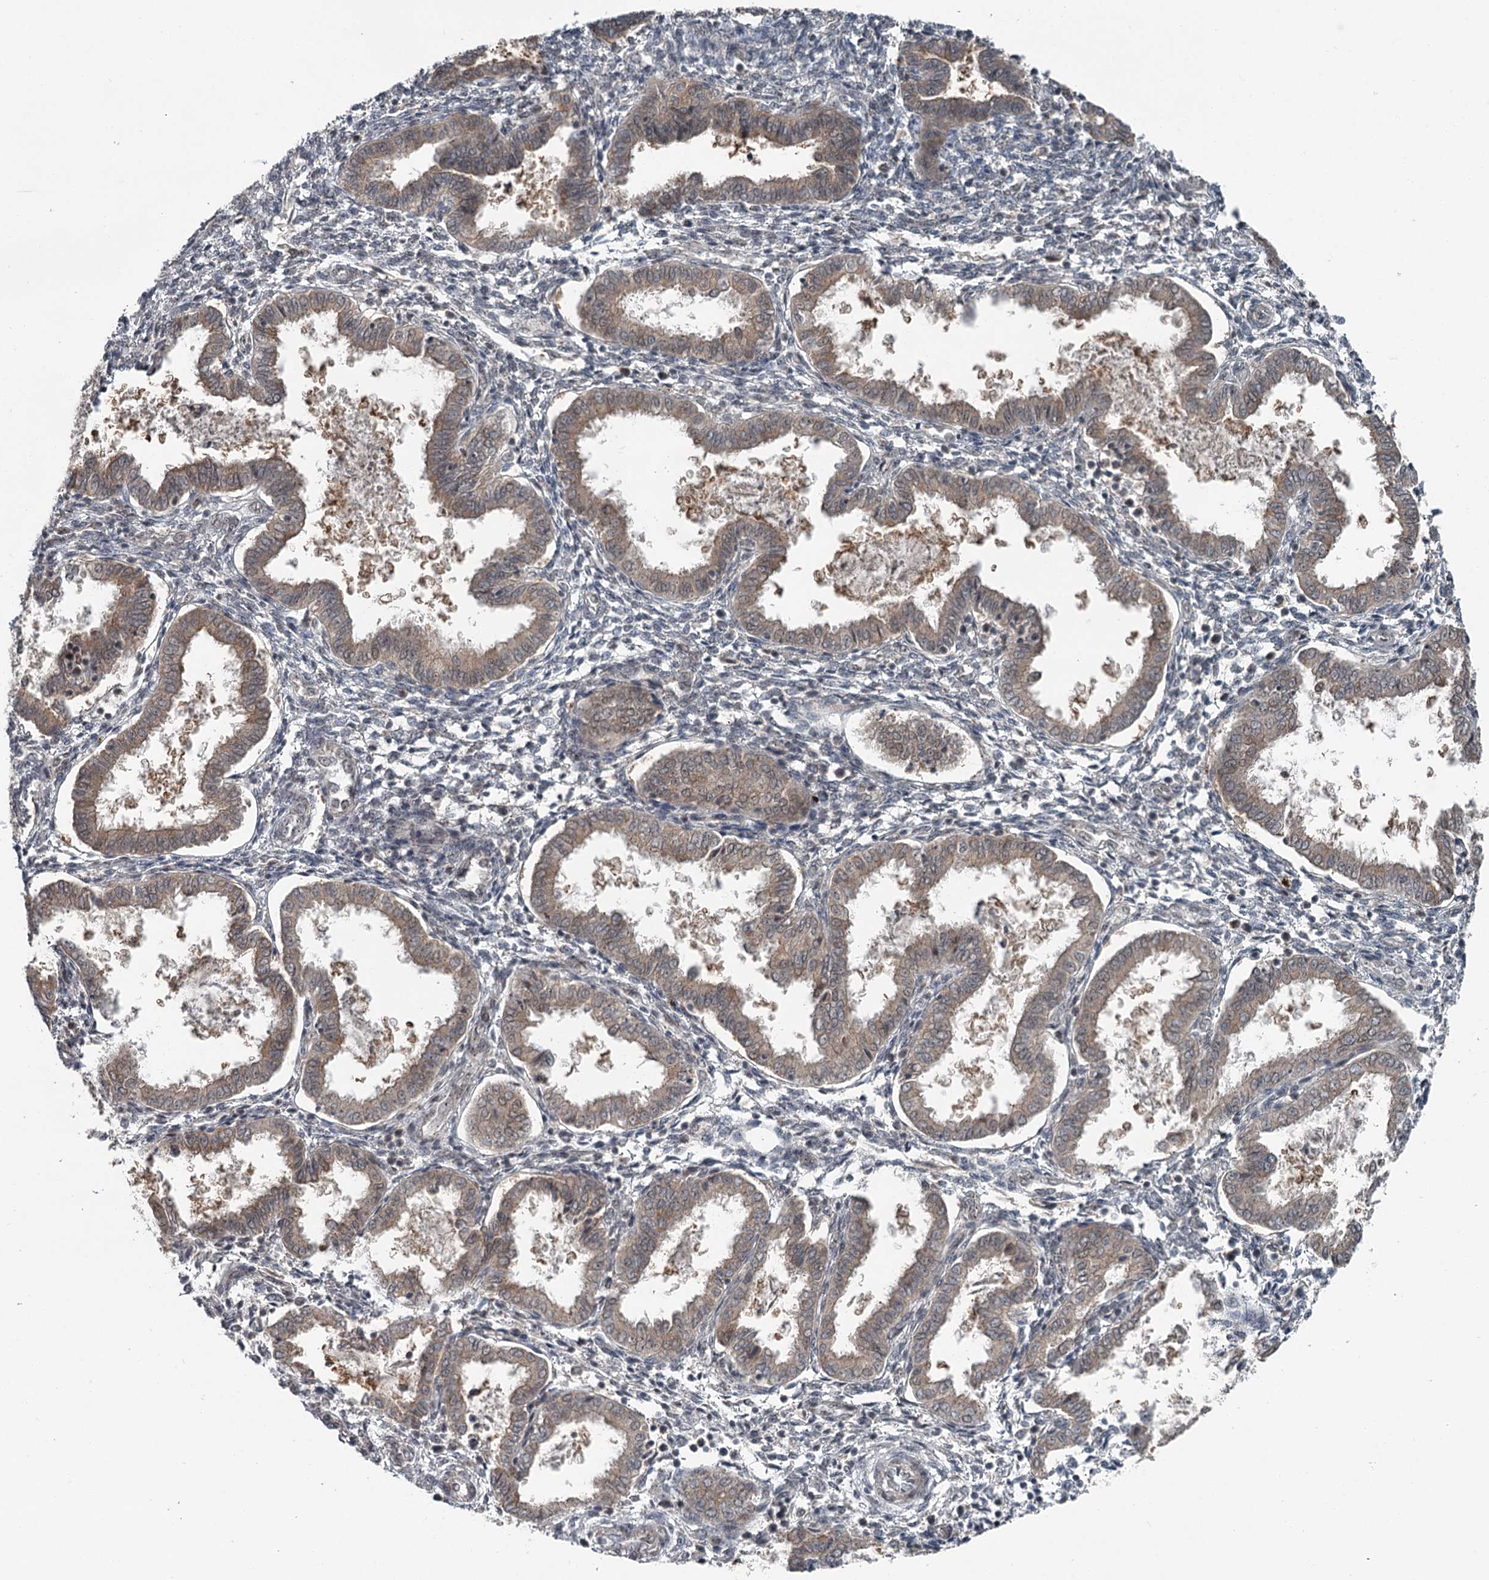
{"staining": {"intensity": "negative", "quantity": "none", "location": "none"}, "tissue": "endometrium", "cell_type": "Cells in endometrial stroma", "image_type": "normal", "snomed": [{"axis": "morphology", "description": "Normal tissue, NOS"}, {"axis": "topography", "description": "Endometrium"}], "caption": "Endometrium stained for a protein using immunohistochemistry (IHC) reveals no positivity cells in endometrial stroma.", "gene": "EXOSC1", "patient": {"sex": "female", "age": 33}}